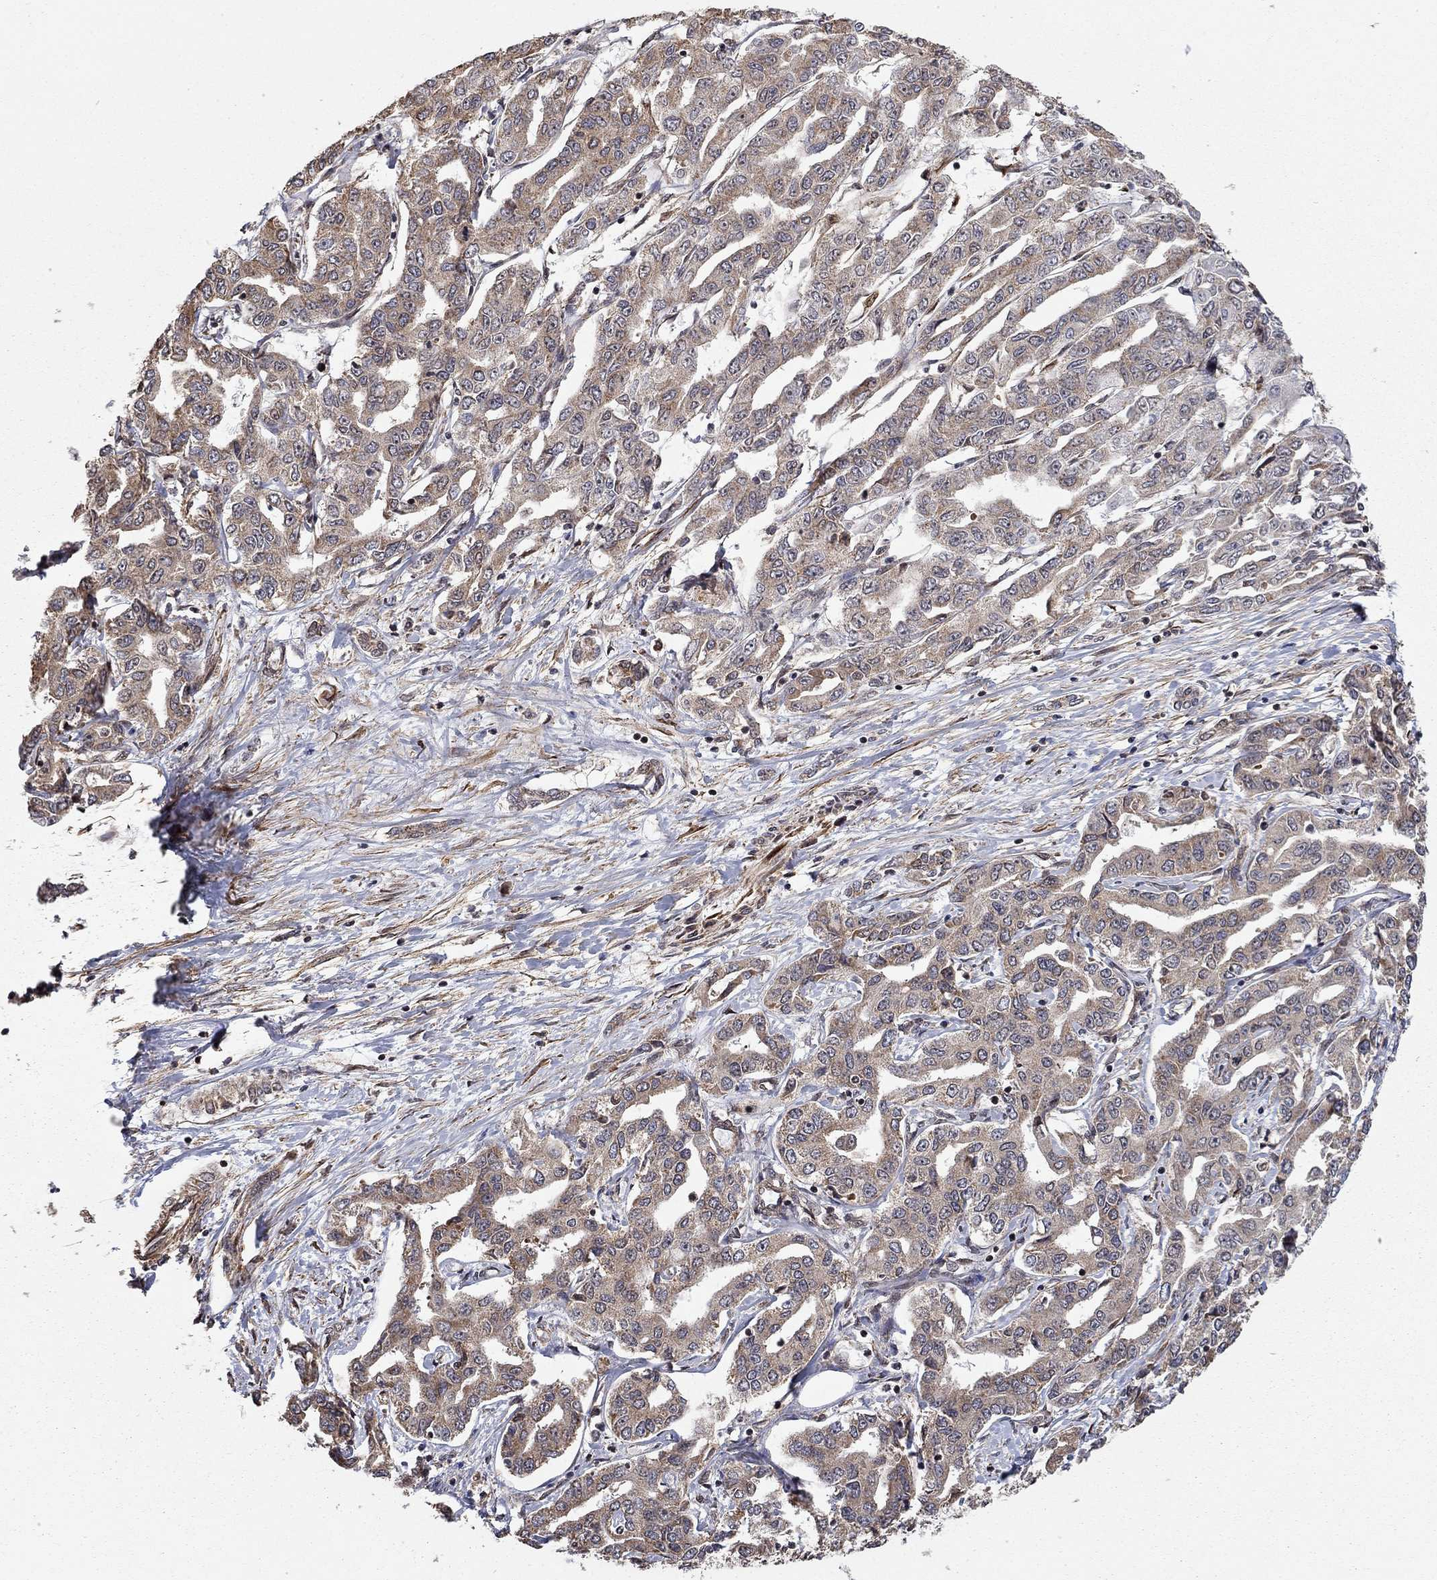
{"staining": {"intensity": "moderate", "quantity": "25%-75%", "location": "cytoplasmic/membranous"}, "tissue": "liver cancer", "cell_type": "Tumor cells", "image_type": "cancer", "snomed": [{"axis": "morphology", "description": "Cholangiocarcinoma"}, {"axis": "topography", "description": "Liver"}], "caption": "Immunohistochemical staining of liver cancer (cholangiocarcinoma) exhibits medium levels of moderate cytoplasmic/membranous staining in about 25%-75% of tumor cells. The staining is performed using DAB (3,3'-diaminobenzidine) brown chromogen to label protein expression. The nuclei are counter-stained blue using hematoxylin.", "gene": "TDP1", "patient": {"sex": "male", "age": 59}}